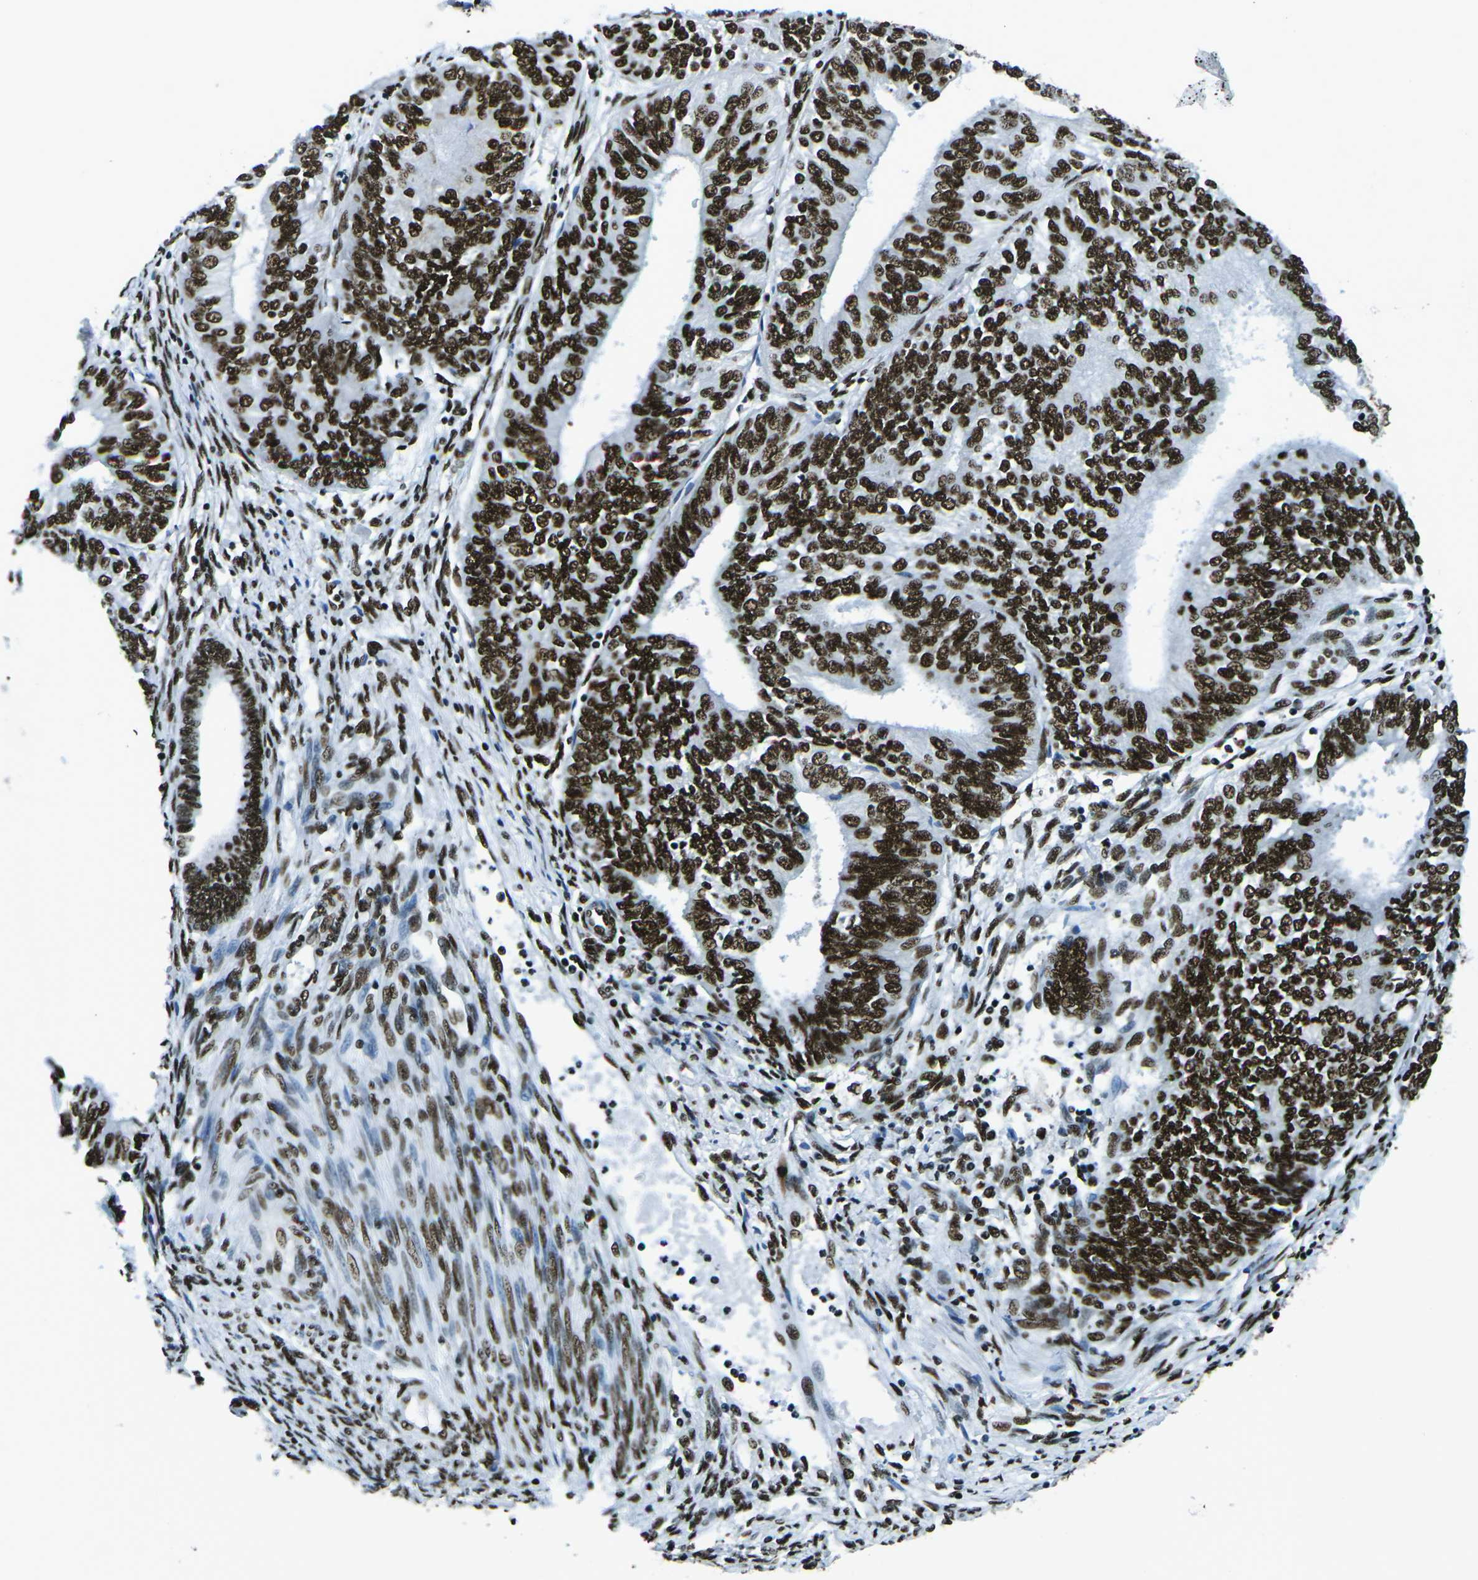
{"staining": {"intensity": "strong", "quantity": ">75%", "location": "nuclear"}, "tissue": "endometrial cancer", "cell_type": "Tumor cells", "image_type": "cancer", "snomed": [{"axis": "morphology", "description": "Adenocarcinoma, NOS"}, {"axis": "topography", "description": "Endometrium"}], "caption": "Adenocarcinoma (endometrial) stained with DAB immunohistochemistry reveals high levels of strong nuclear staining in about >75% of tumor cells.", "gene": "HNRNPL", "patient": {"sex": "female", "age": 58}}